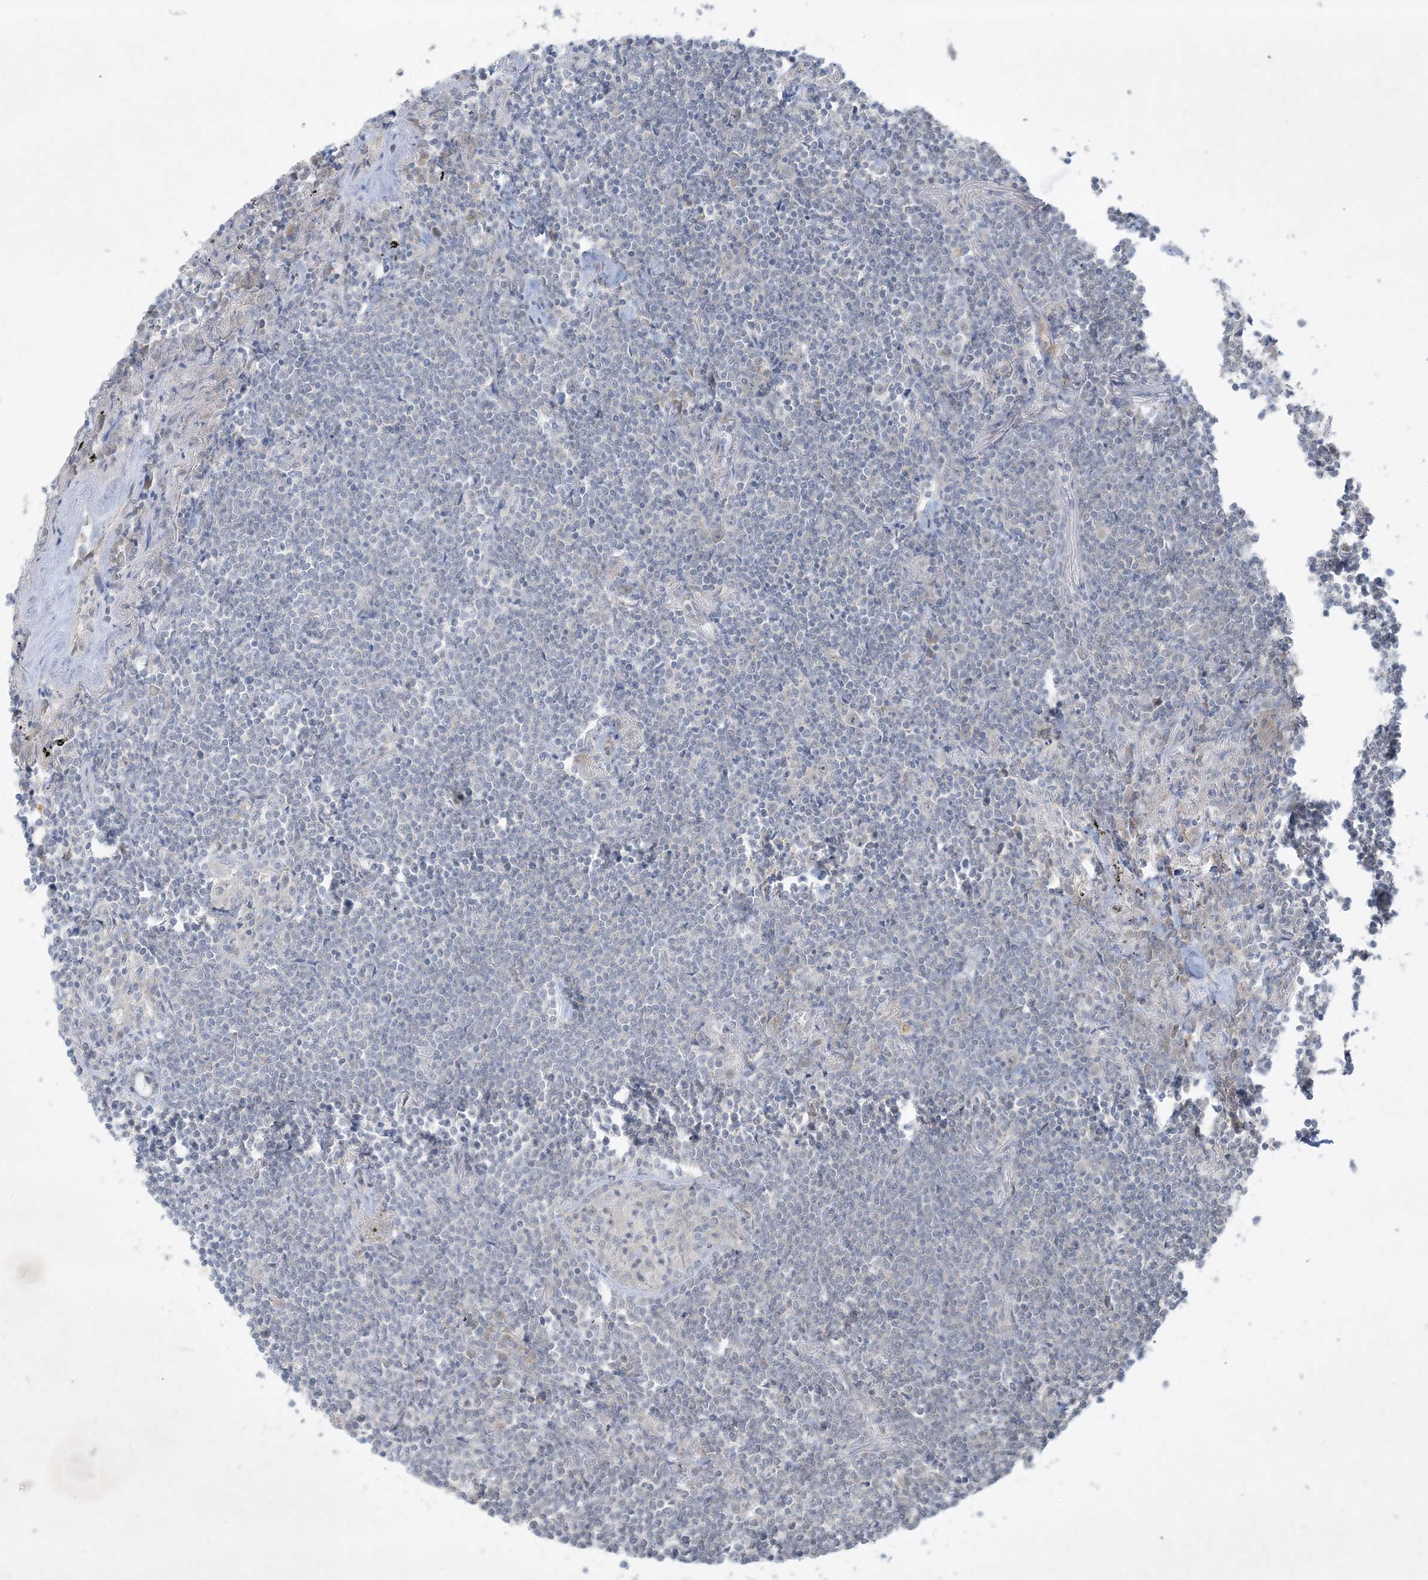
{"staining": {"intensity": "negative", "quantity": "none", "location": "none"}, "tissue": "lymphoma", "cell_type": "Tumor cells", "image_type": "cancer", "snomed": [{"axis": "morphology", "description": "Malignant lymphoma, non-Hodgkin's type, Low grade"}, {"axis": "topography", "description": "Lung"}], "caption": "The histopathology image shows no significant expression in tumor cells of malignant lymphoma, non-Hodgkin's type (low-grade).", "gene": "BCORL1", "patient": {"sex": "female", "age": 71}}